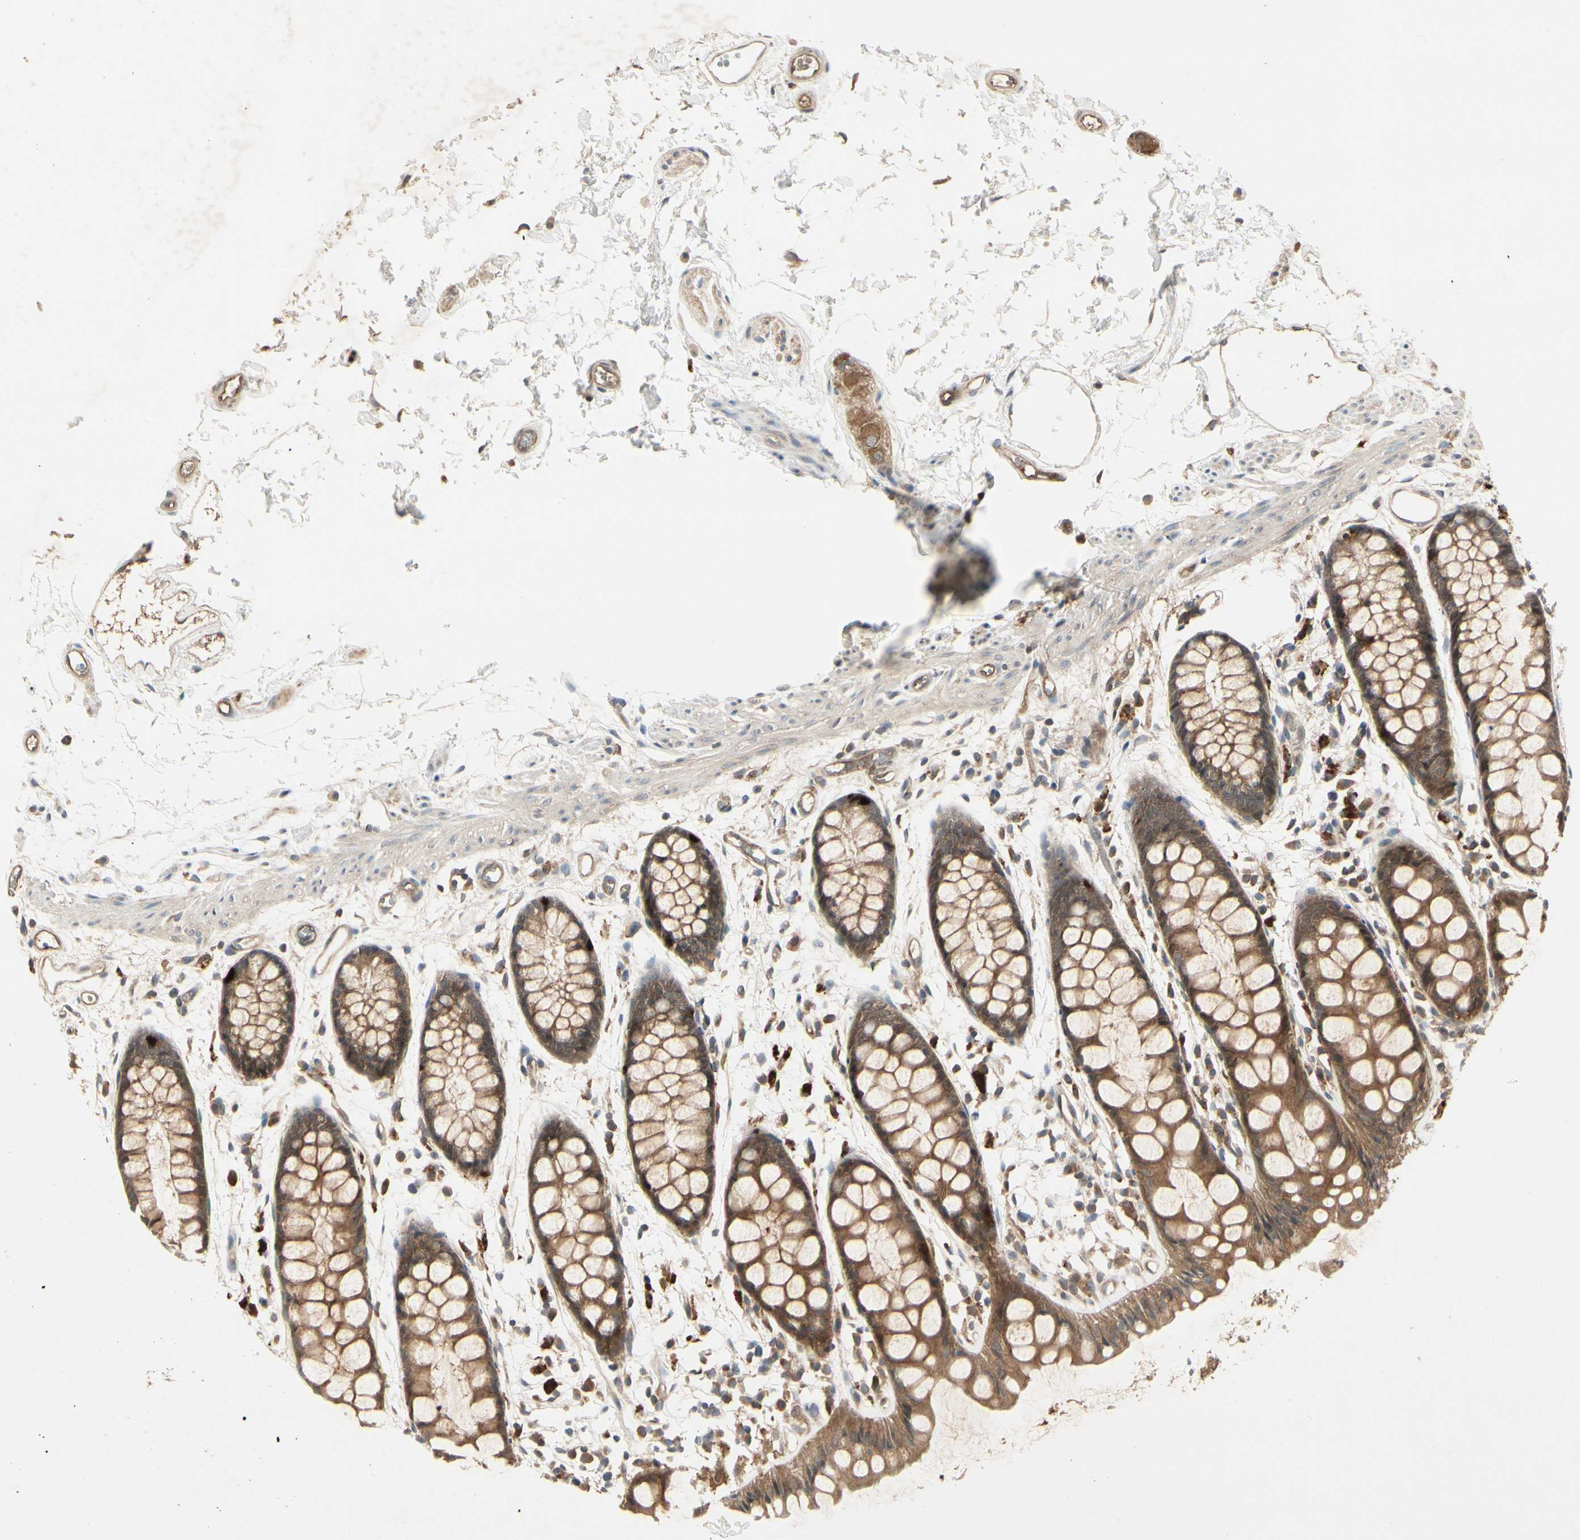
{"staining": {"intensity": "moderate", "quantity": ">75%", "location": "cytoplasmic/membranous"}, "tissue": "rectum", "cell_type": "Glandular cells", "image_type": "normal", "snomed": [{"axis": "morphology", "description": "Normal tissue, NOS"}, {"axis": "topography", "description": "Rectum"}], "caption": "Rectum stained with a brown dye exhibits moderate cytoplasmic/membranous positive staining in about >75% of glandular cells.", "gene": "RNF14", "patient": {"sex": "female", "age": 66}}